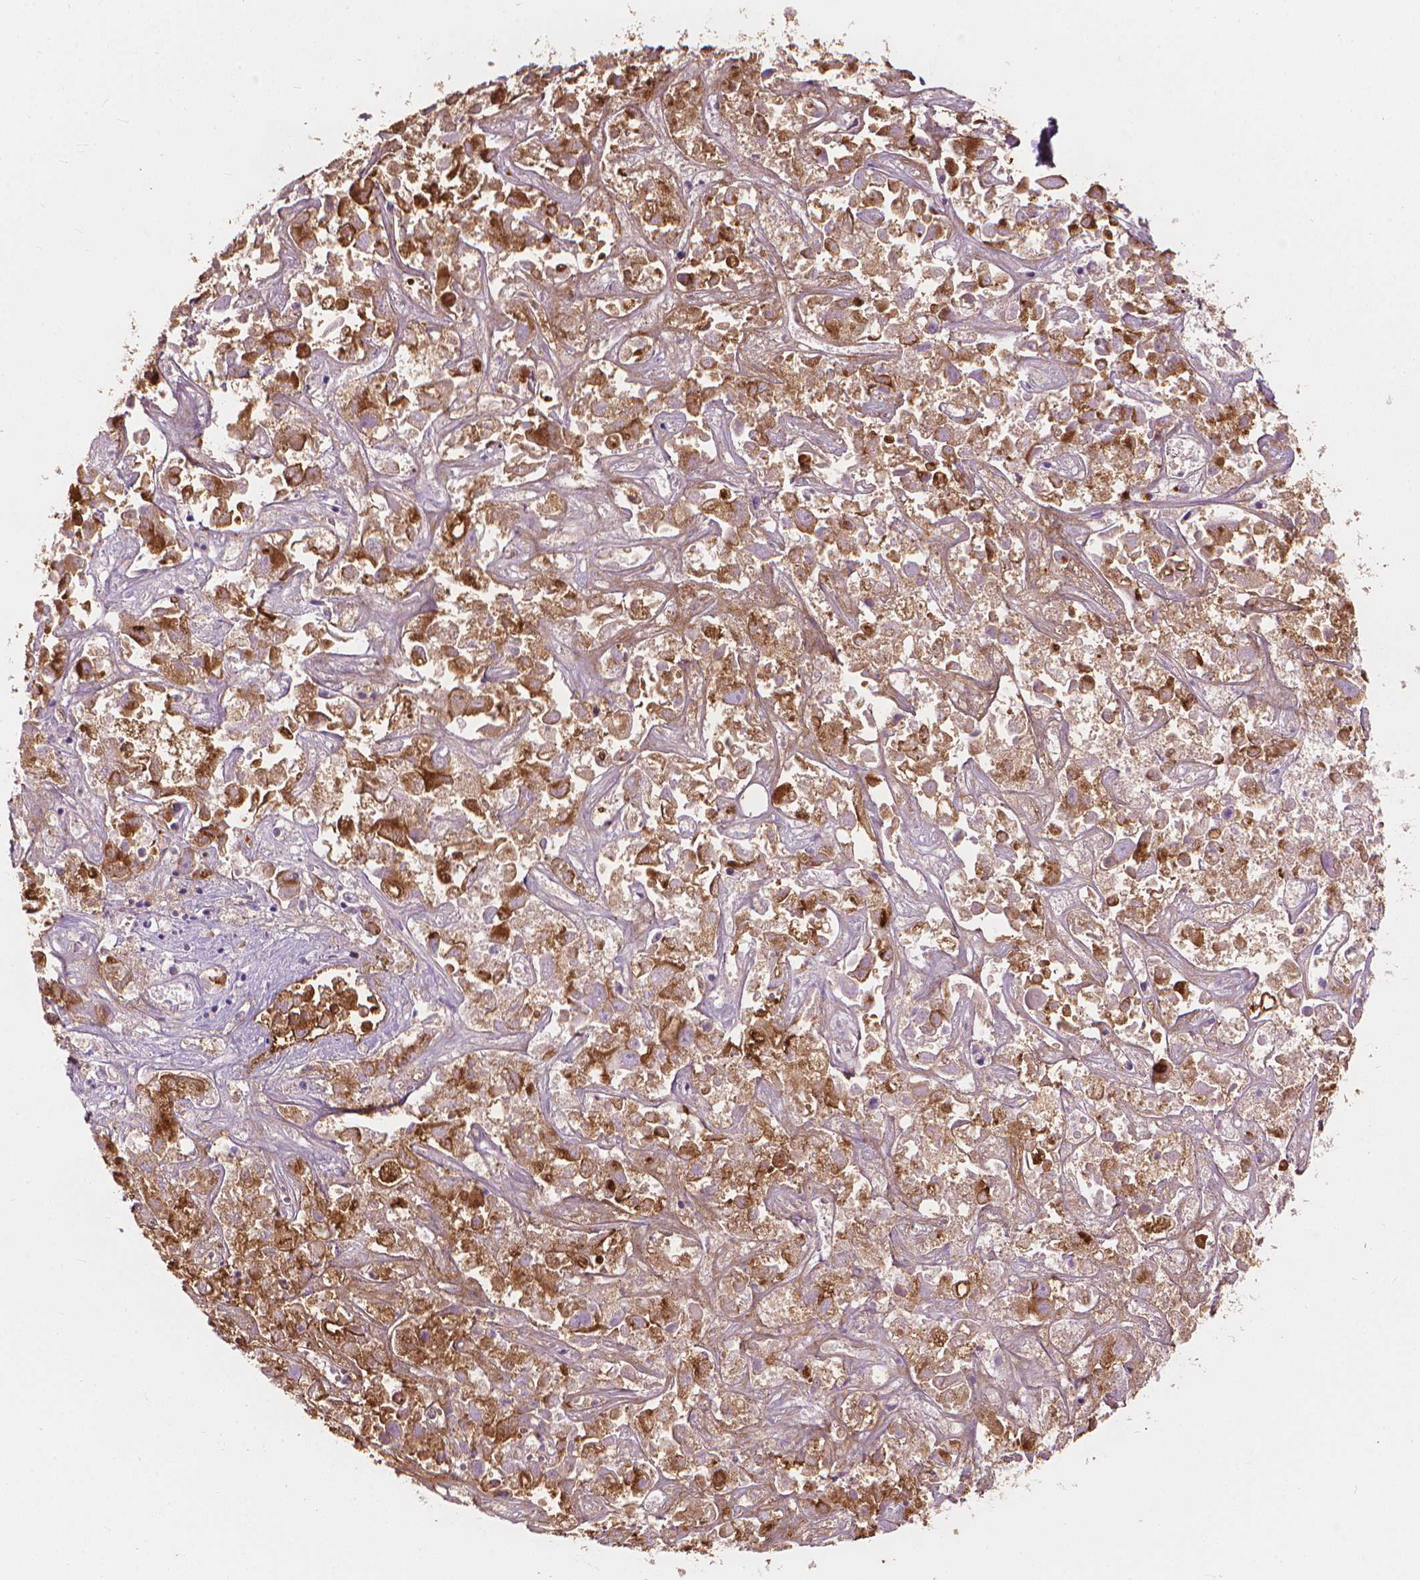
{"staining": {"intensity": "moderate", "quantity": "<25%", "location": "cytoplasmic/membranous"}, "tissue": "liver cancer", "cell_type": "Tumor cells", "image_type": "cancer", "snomed": [{"axis": "morphology", "description": "Cholangiocarcinoma"}, {"axis": "topography", "description": "Liver"}], "caption": "Approximately <25% of tumor cells in human liver cholangiocarcinoma display moderate cytoplasmic/membranous protein staining as visualized by brown immunohistochemical staining.", "gene": "GPRC5A", "patient": {"sex": "male", "age": 81}}